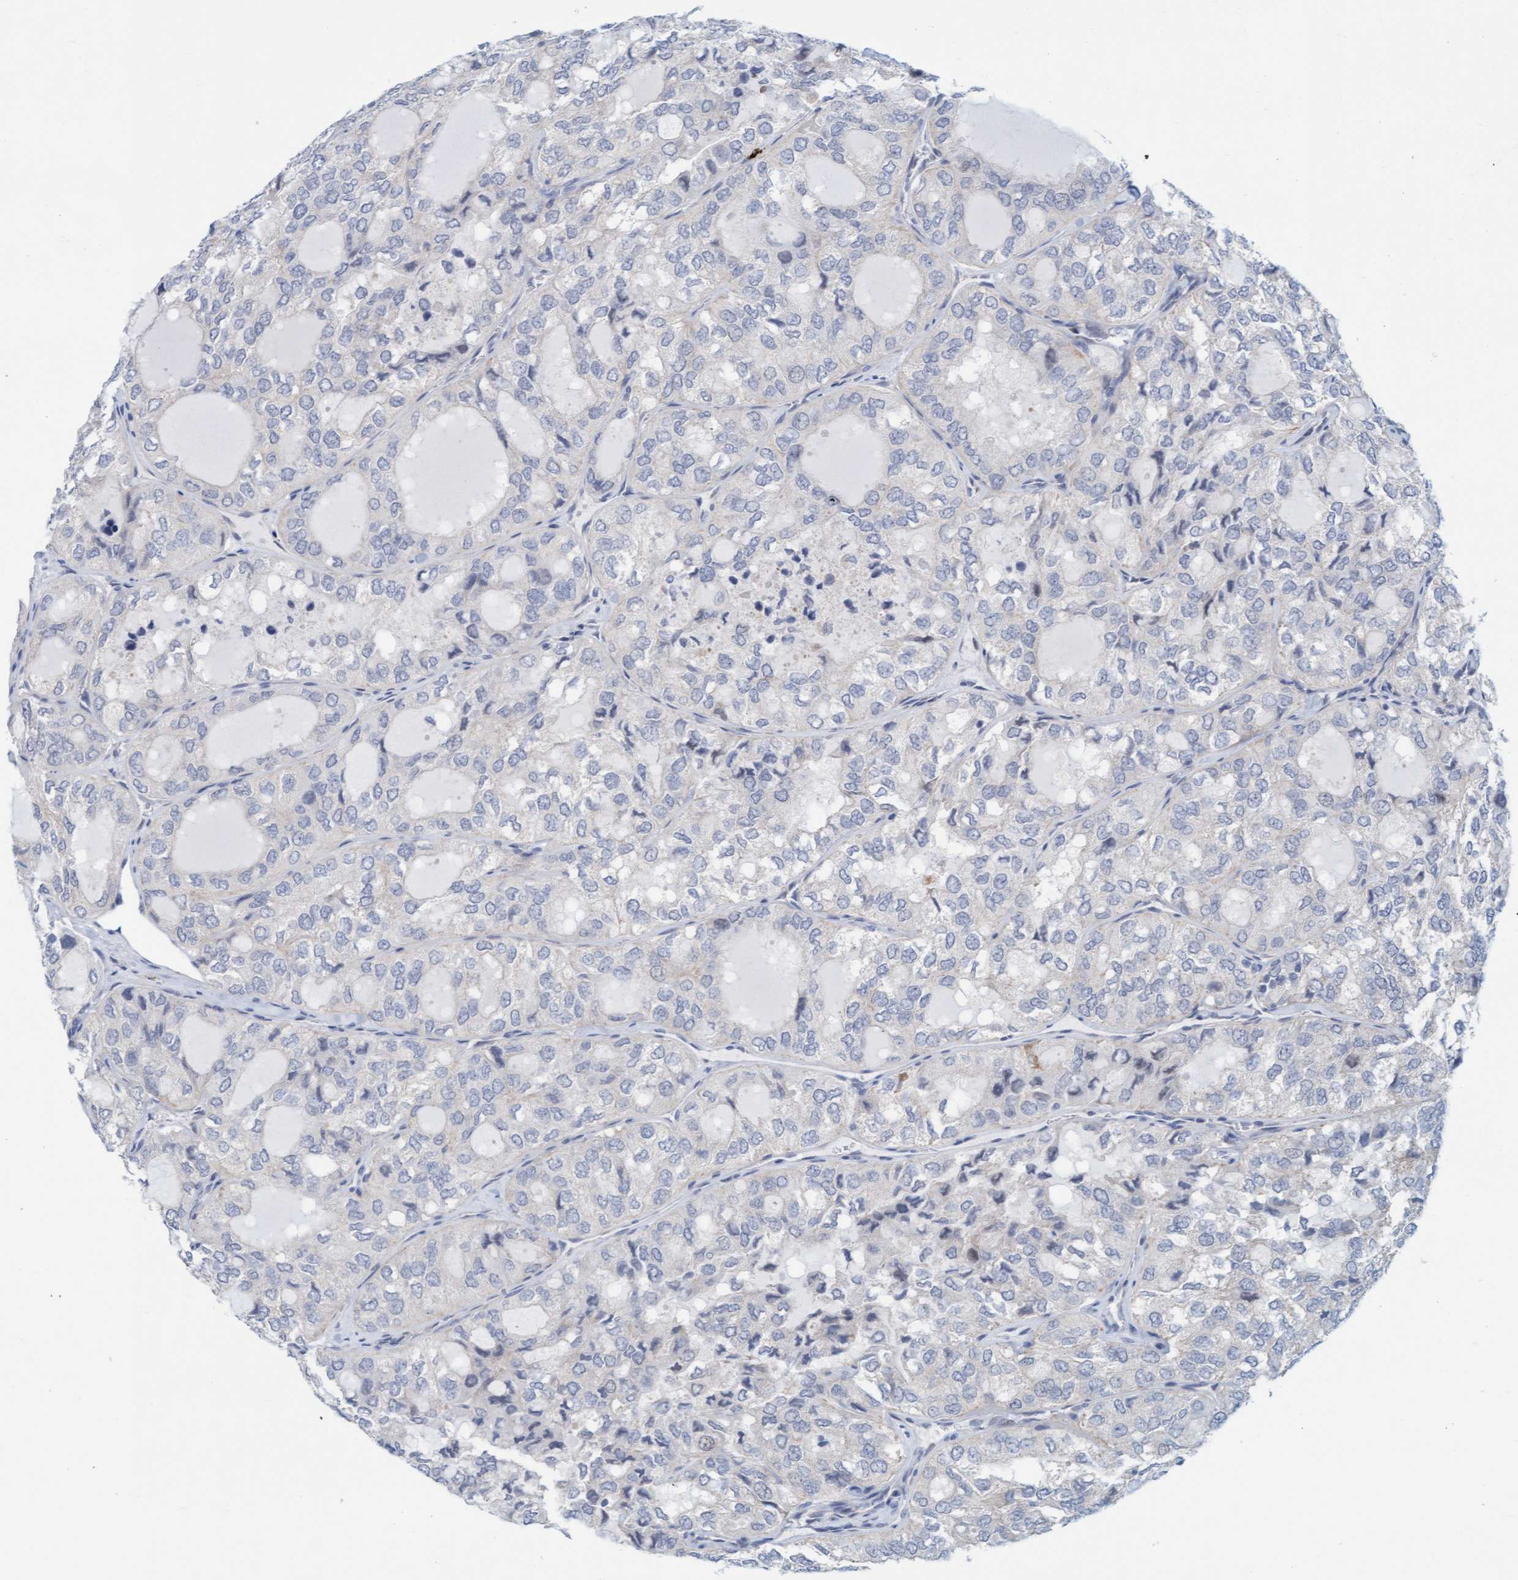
{"staining": {"intensity": "negative", "quantity": "none", "location": "none"}, "tissue": "thyroid cancer", "cell_type": "Tumor cells", "image_type": "cancer", "snomed": [{"axis": "morphology", "description": "Follicular adenoma carcinoma, NOS"}, {"axis": "topography", "description": "Thyroid gland"}], "caption": "Tumor cells are negative for brown protein staining in thyroid cancer (follicular adenoma carcinoma).", "gene": "CPA3", "patient": {"sex": "male", "age": 75}}